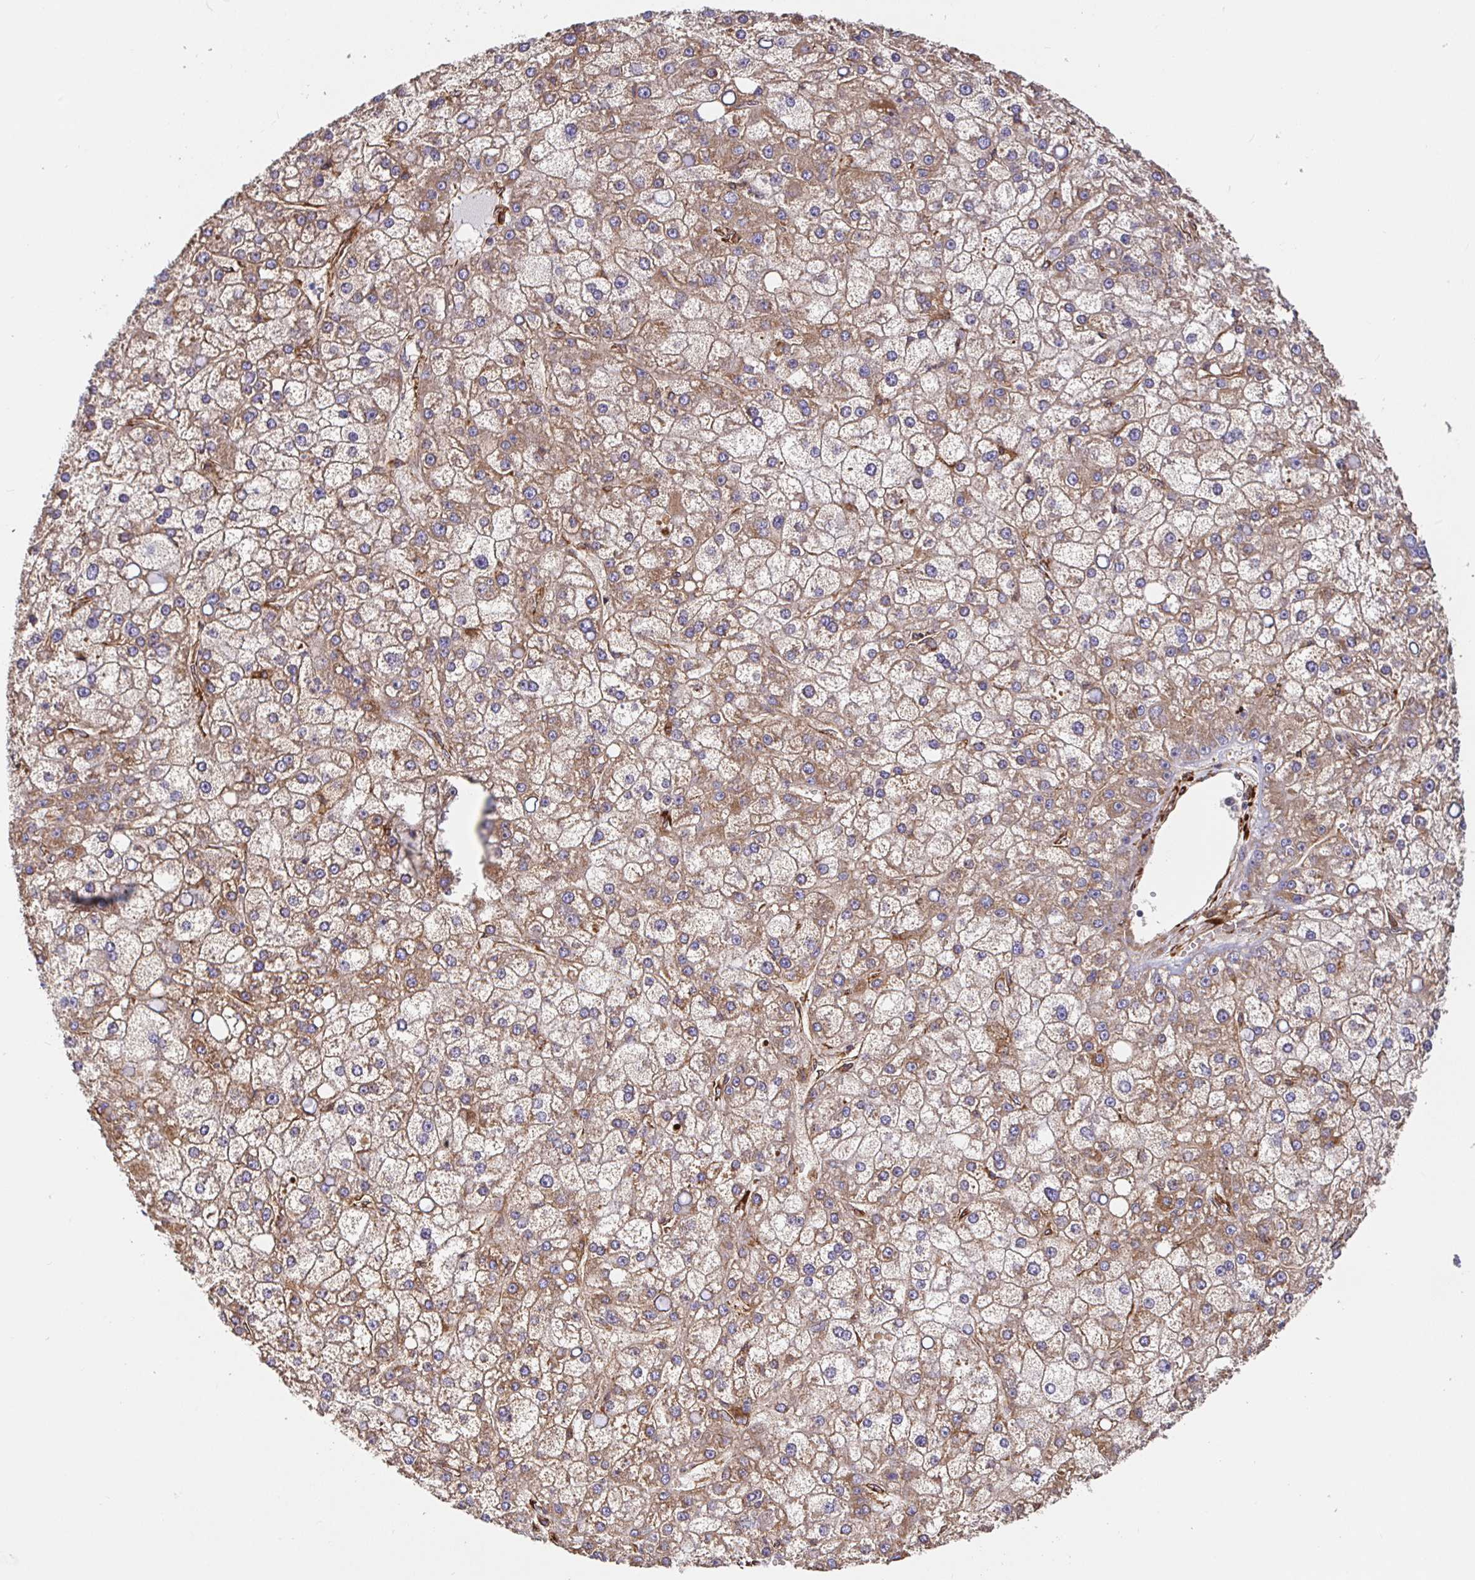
{"staining": {"intensity": "moderate", "quantity": "25%-75%", "location": "cytoplasmic/membranous"}, "tissue": "liver cancer", "cell_type": "Tumor cells", "image_type": "cancer", "snomed": [{"axis": "morphology", "description": "Carcinoma, Hepatocellular, NOS"}, {"axis": "topography", "description": "Liver"}], "caption": "Liver cancer tissue exhibits moderate cytoplasmic/membranous staining in about 25%-75% of tumor cells", "gene": "MAOA", "patient": {"sex": "male", "age": 67}}